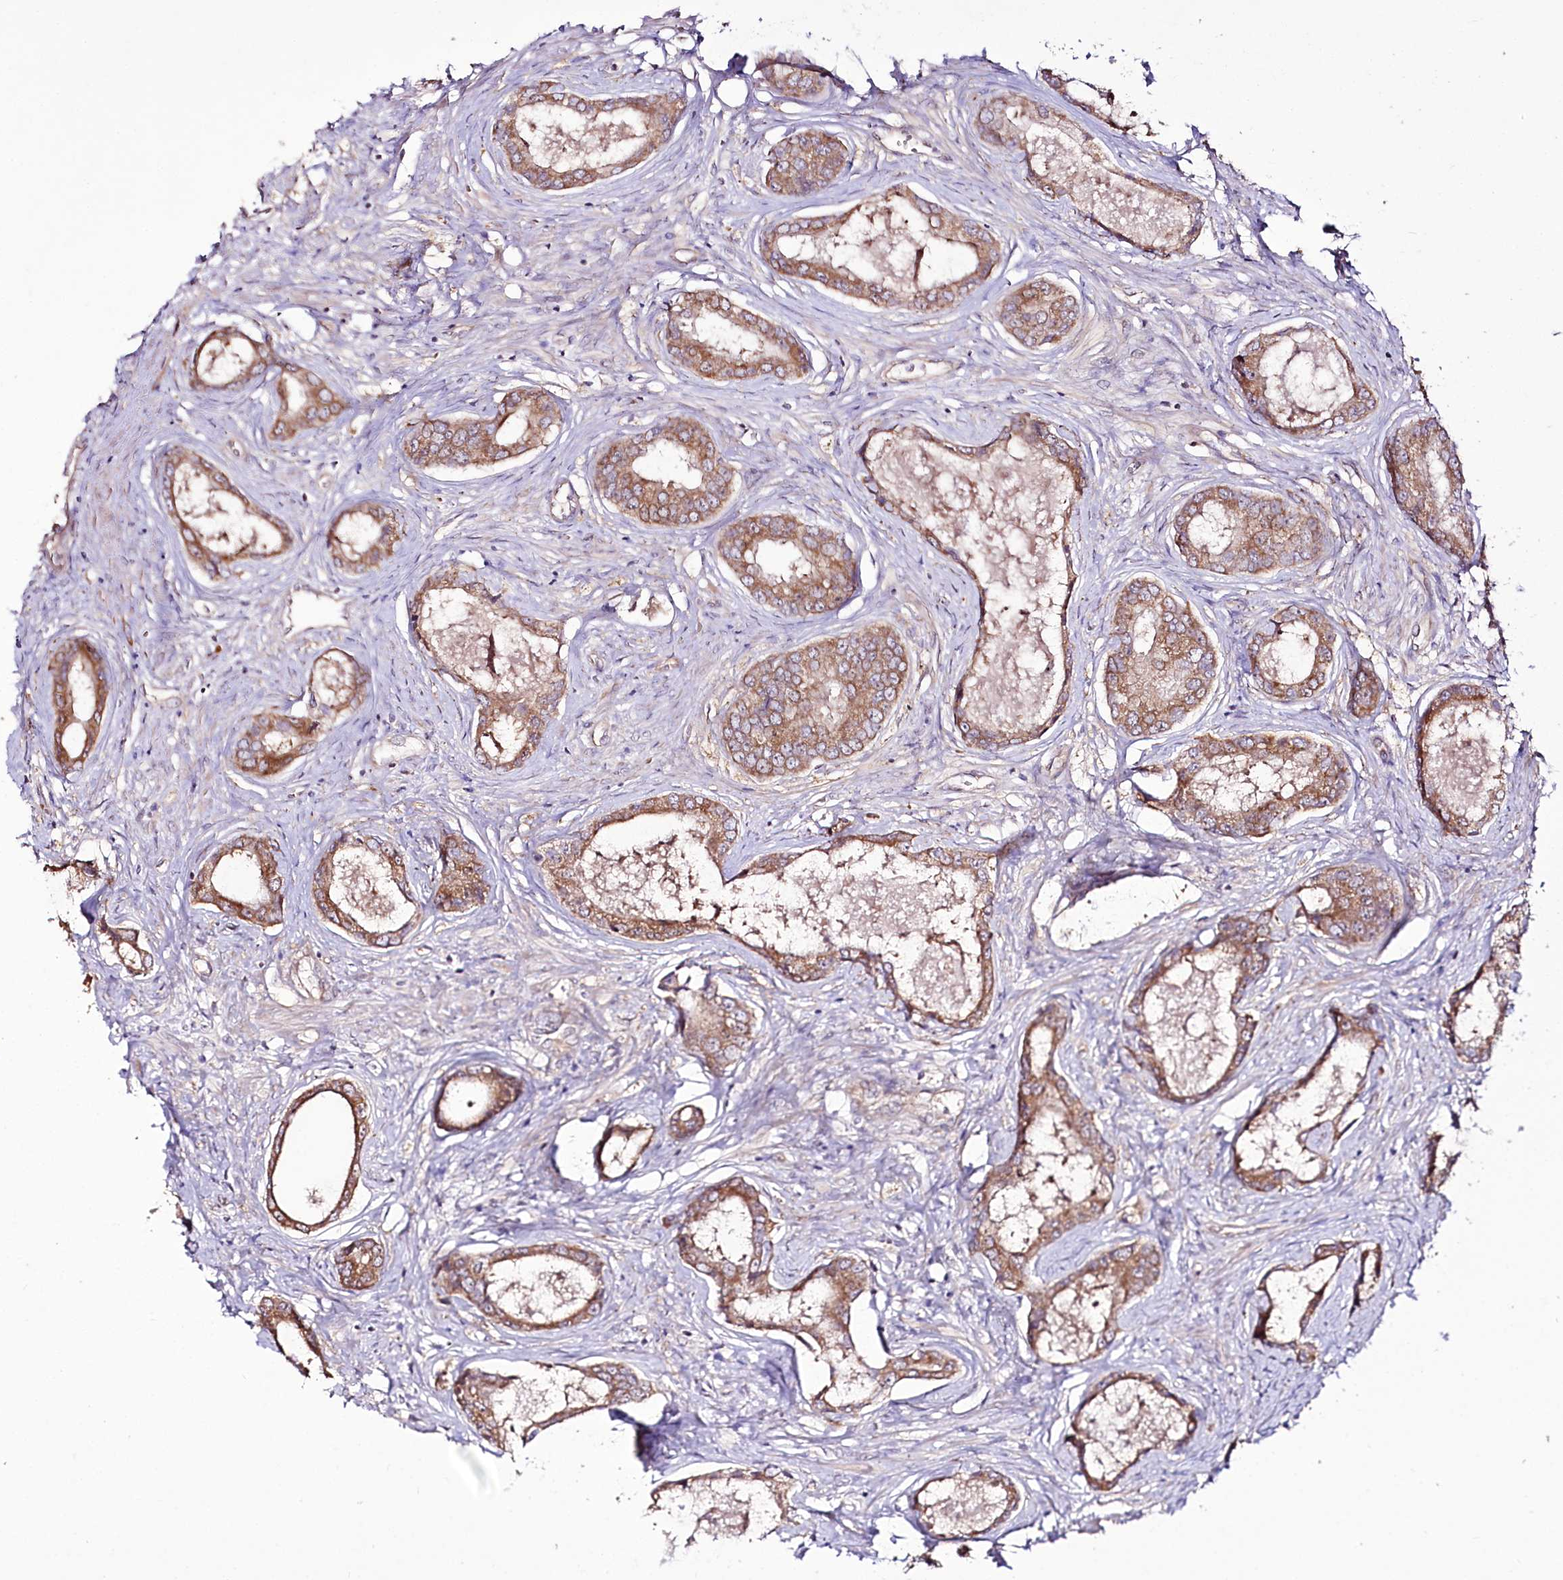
{"staining": {"intensity": "moderate", "quantity": ">75%", "location": "cytoplasmic/membranous"}, "tissue": "prostate cancer", "cell_type": "Tumor cells", "image_type": "cancer", "snomed": [{"axis": "morphology", "description": "Adenocarcinoma, Low grade"}, {"axis": "topography", "description": "Prostate"}], "caption": "Immunohistochemical staining of human prostate cancer (low-grade adenocarcinoma) shows medium levels of moderate cytoplasmic/membranous positivity in about >75% of tumor cells.", "gene": "REXO2", "patient": {"sex": "male", "age": 68}}